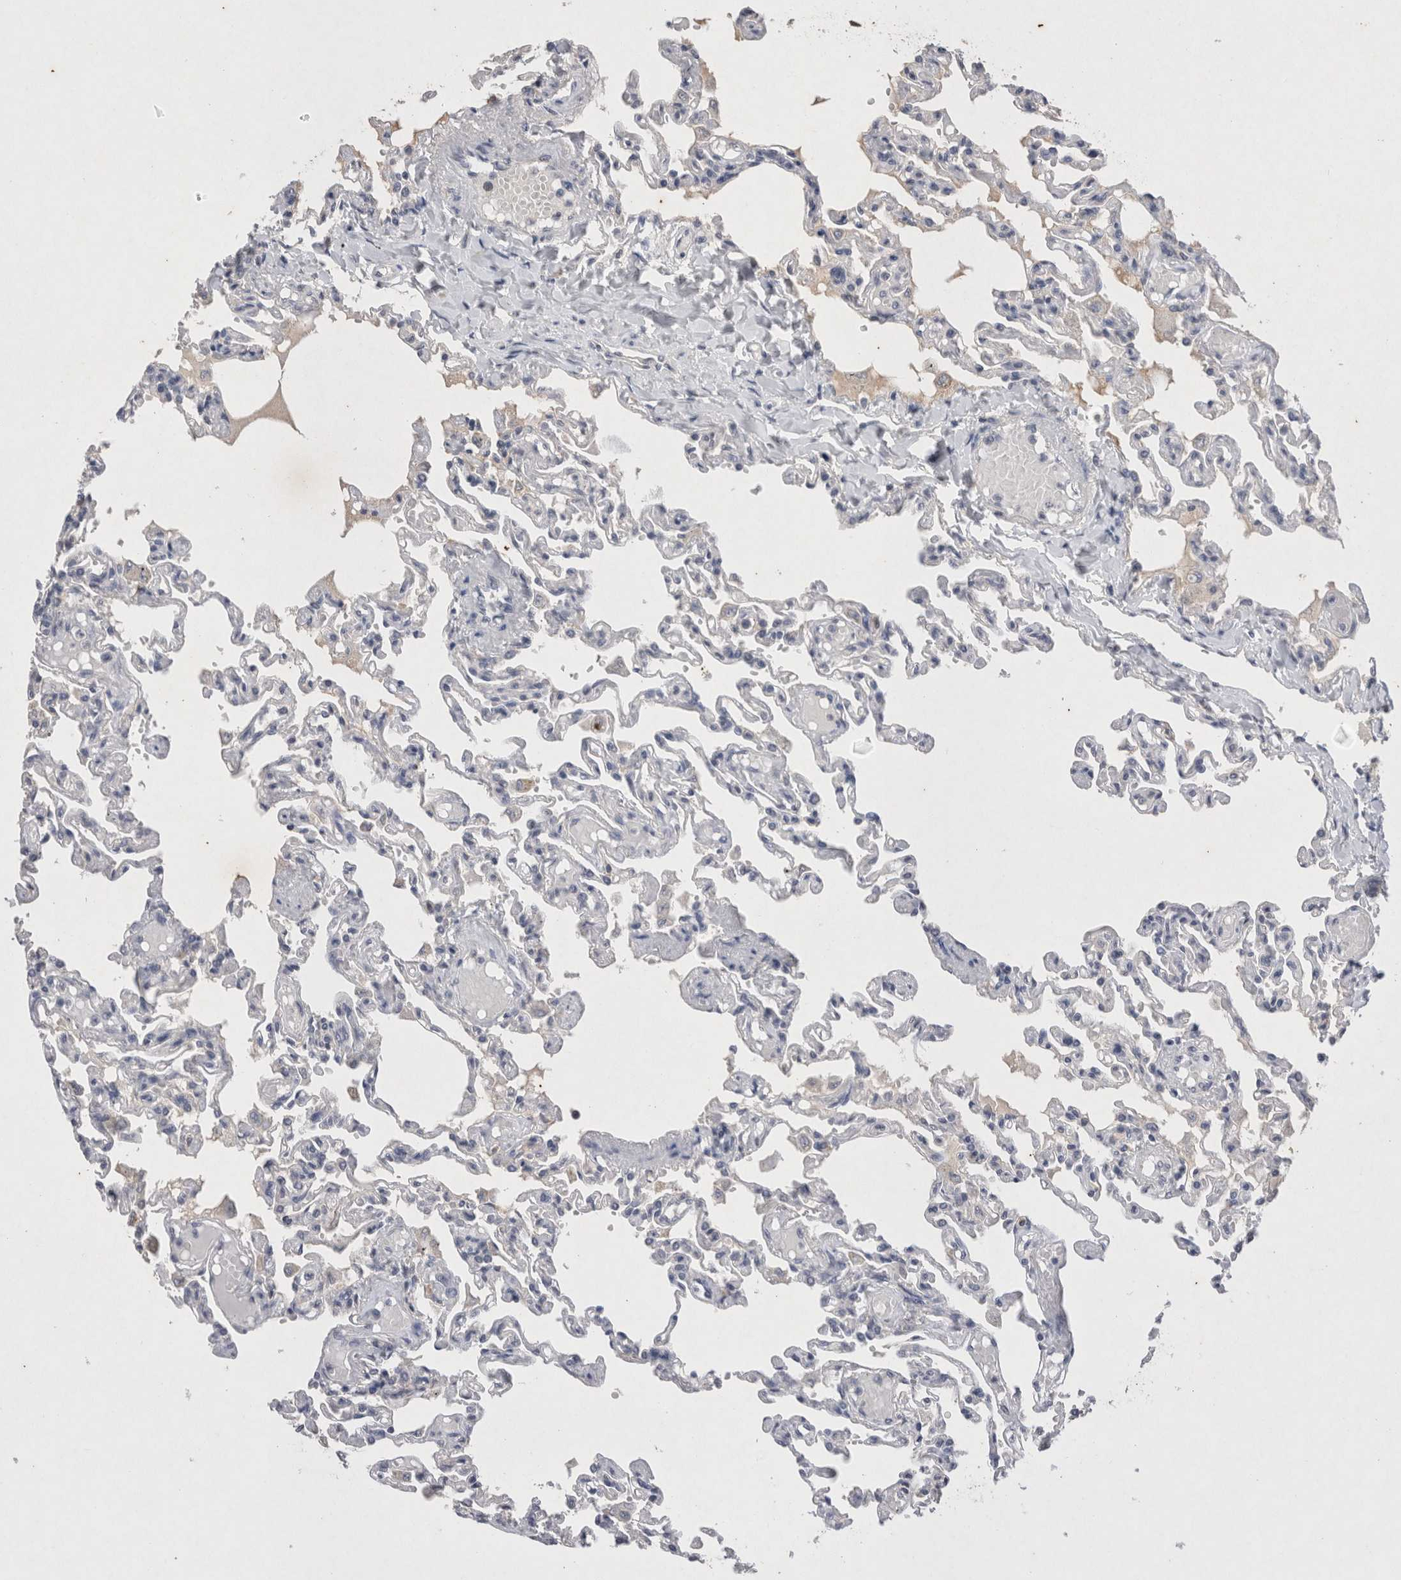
{"staining": {"intensity": "moderate", "quantity": "<25%", "location": "cytoplasmic/membranous"}, "tissue": "lung", "cell_type": "Alveolar cells", "image_type": "normal", "snomed": [{"axis": "morphology", "description": "Normal tissue, NOS"}, {"axis": "topography", "description": "Lung"}], "caption": "Brown immunohistochemical staining in unremarkable human lung exhibits moderate cytoplasmic/membranous positivity in about <25% of alveolar cells.", "gene": "RASSF3", "patient": {"sex": "male", "age": 21}}